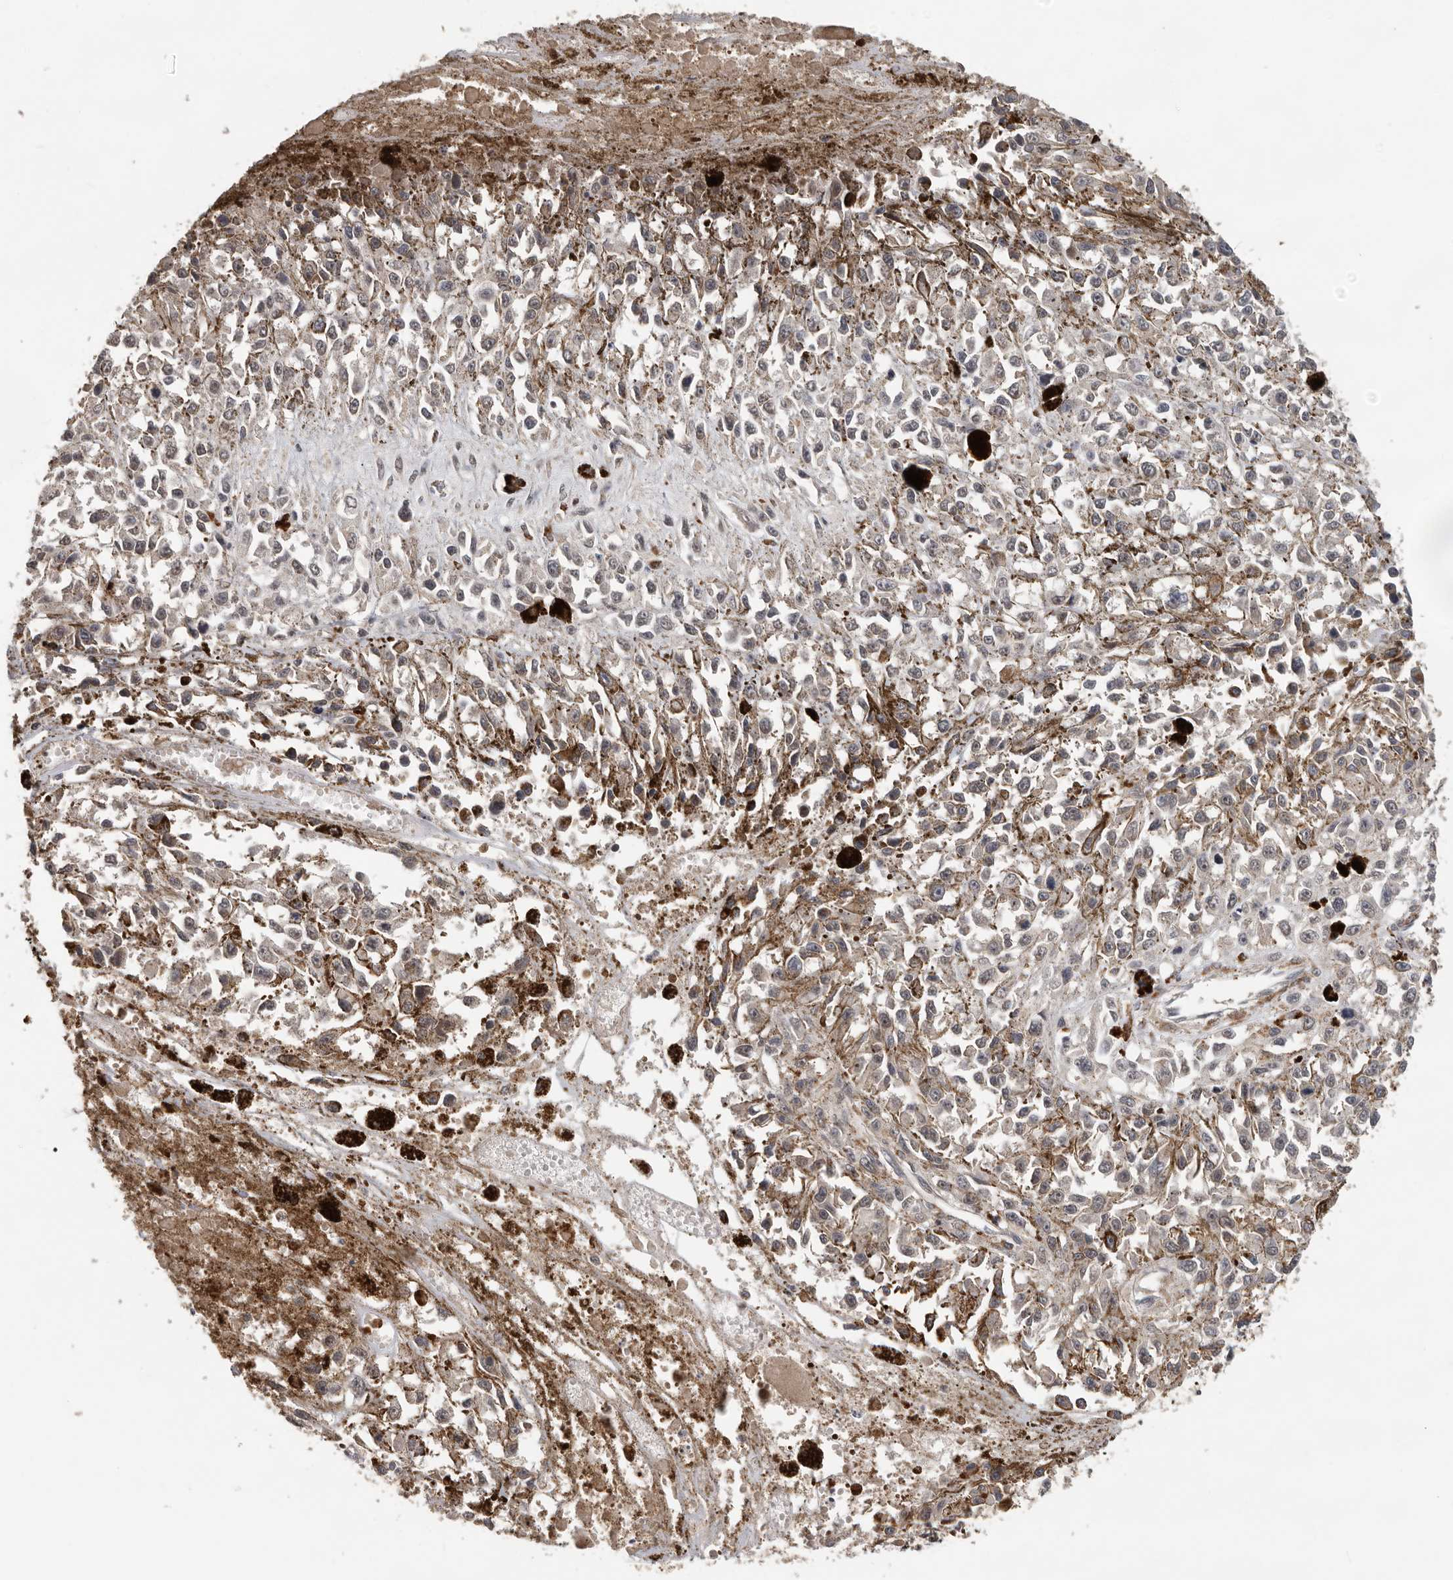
{"staining": {"intensity": "negative", "quantity": "none", "location": "none"}, "tissue": "melanoma", "cell_type": "Tumor cells", "image_type": "cancer", "snomed": [{"axis": "morphology", "description": "Malignant melanoma, Metastatic site"}, {"axis": "topography", "description": "Lymph node"}], "caption": "High magnification brightfield microscopy of malignant melanoma (metastatic site) stained with DAB (3,3'-diaminobenzidine) (brown) and counterstained with hematoxylin (blue): tumor cells show no significant expression.", "gene": "HENMT1", "patient": {"sex": "male", "age": 59}}